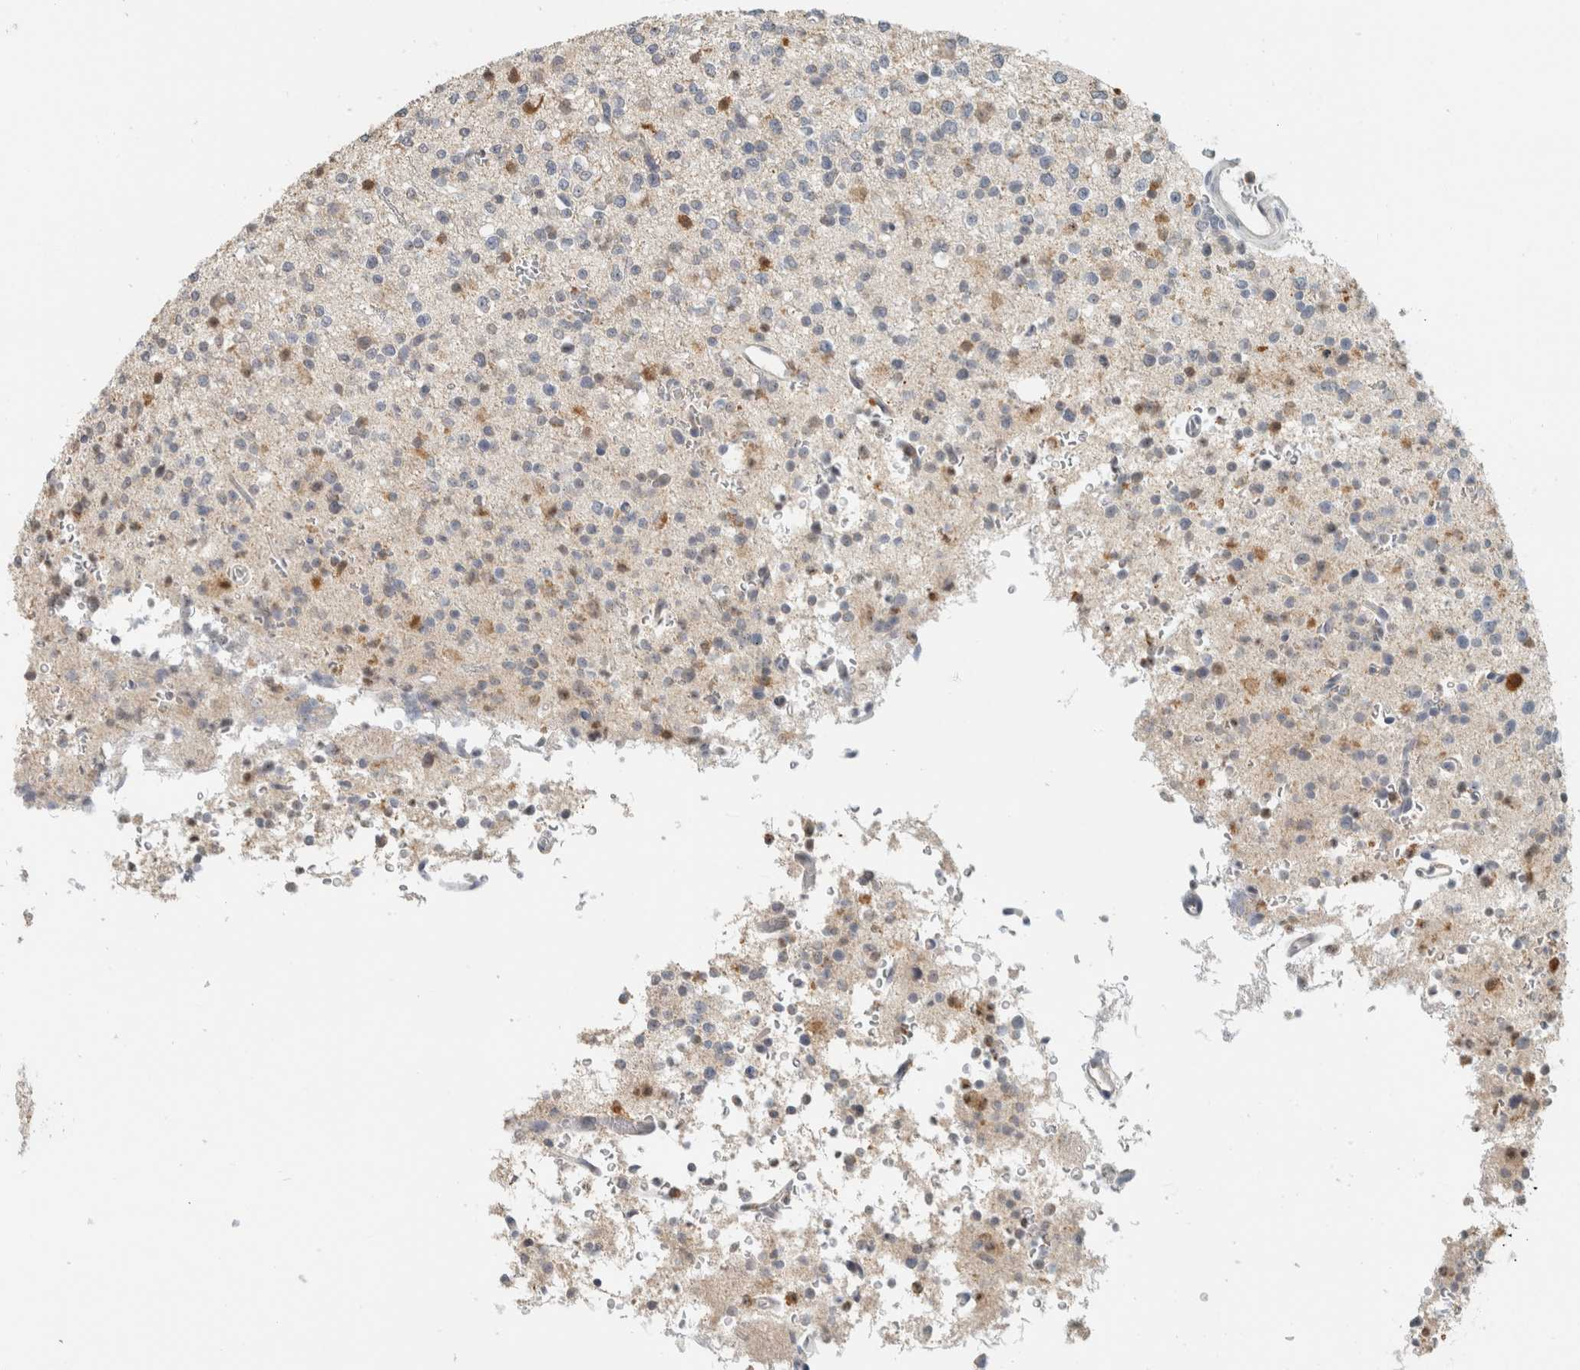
{"staining": {"intensity": "weak", "quantity": "<25%", "location": "cytoplasmic/membranous"}, "tissue": "glioma", "cell_type": "Tumor cells", "image_type": "cancer", "snomed": [{"axis": "morphology", "description": "Glioma, malignant, High grade"}, {"axis": "topography", "description": "Brain"}], "caption": "Histopathology image shows no significant protein positivity in tumor cells of glioma.", "gene": "CAPG", "patient": {"sex": "female", "age": 62}}